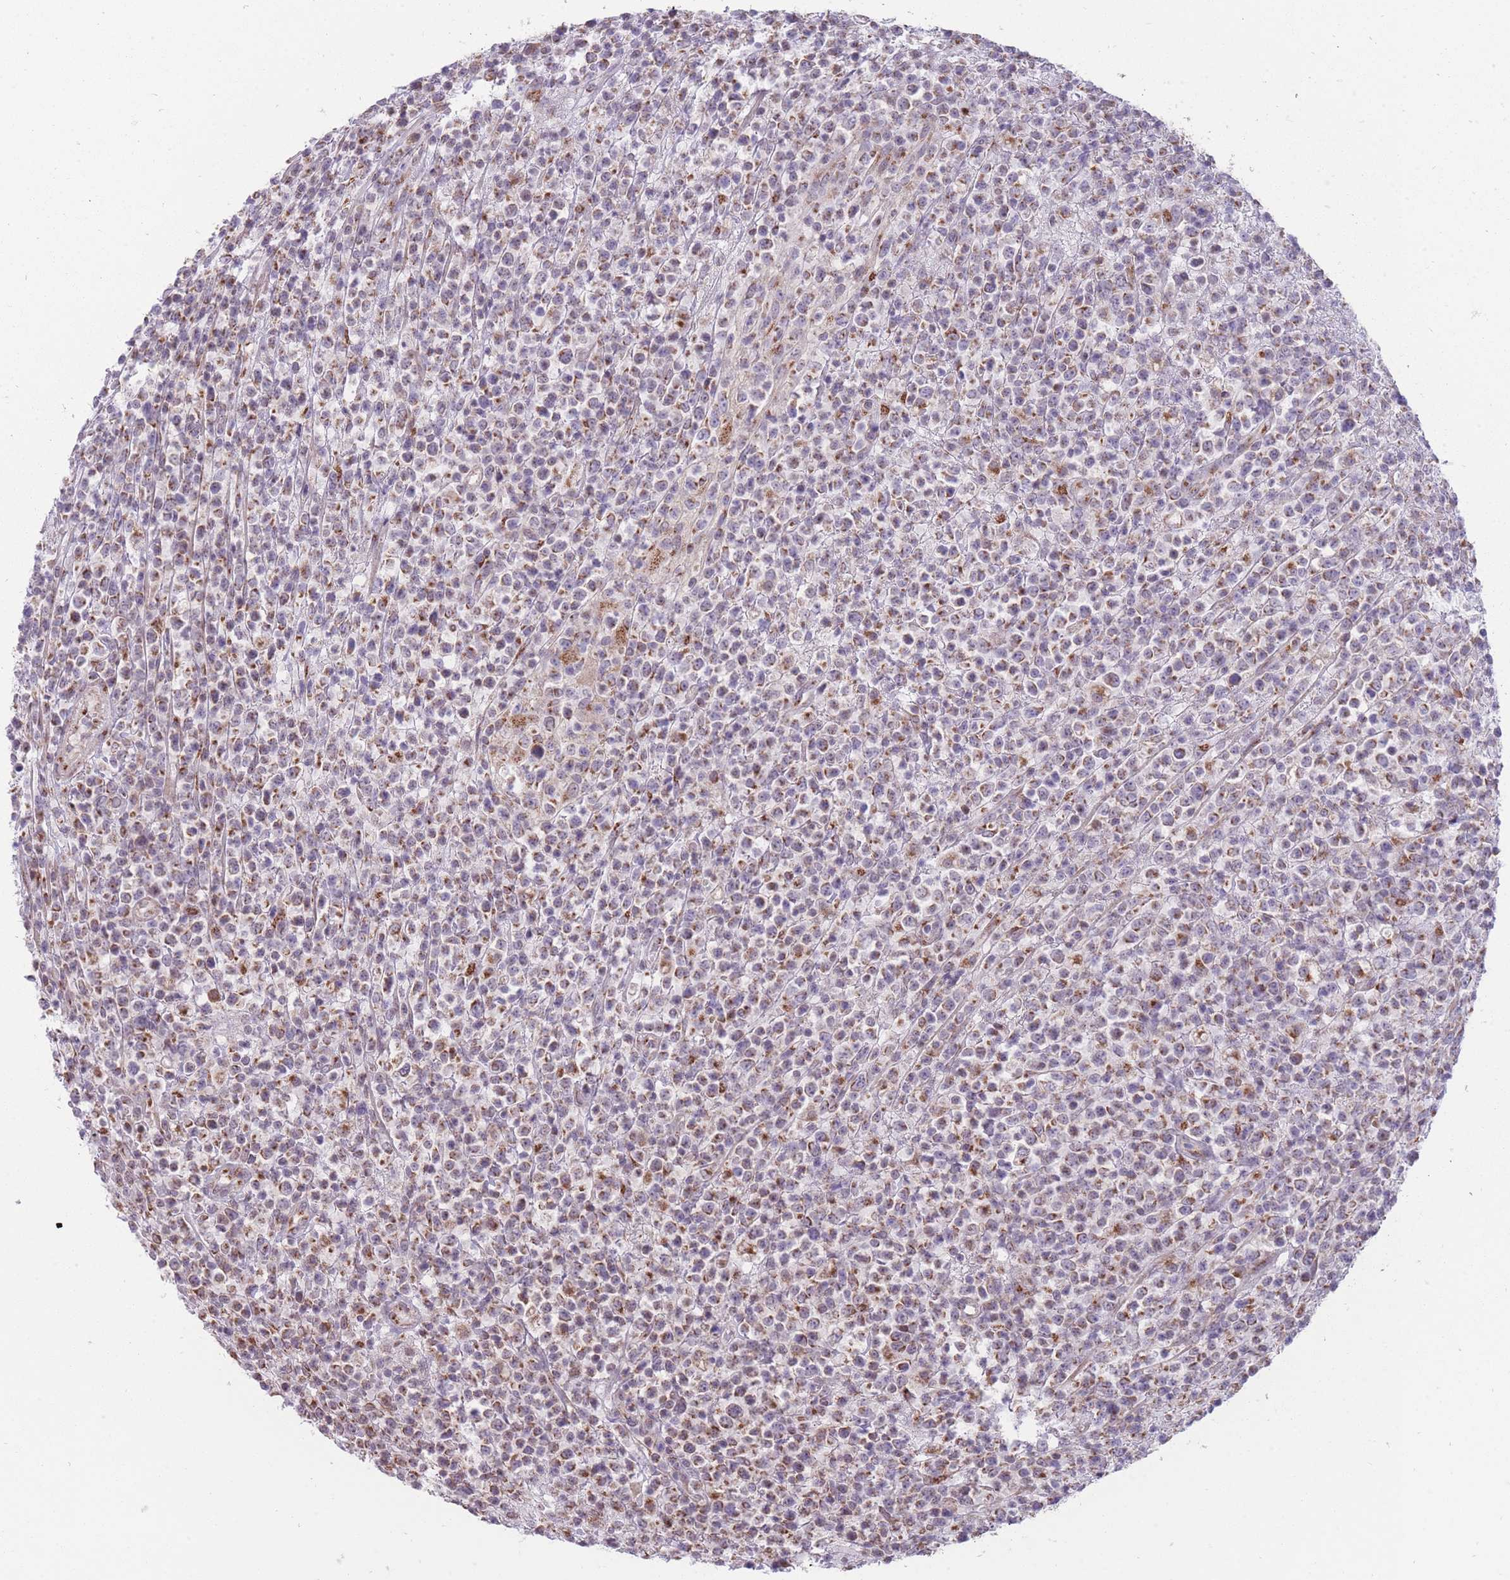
{"staining": {"intensity": "moderate", "quantity": "25%-75%", "location": "cytoplasmic/membranous"}, "tissue": "lymphoma", "cell_type": "Tumor cells", "image_type": "cancer", "snomed": [{"axis": "morphology", "description": "Malignant lymphoma, non-Hodgkin's type, High grade"}, {"axis": "topography", "description": "Colon"}], "caption": "High-grade malignant lymphoma, non-Hodgkin's type stained with immunohistochemistry (IHC) exhibits moderate cytoplasmic/membranous staining in about 25%-75% of tumor cells.", "gene": "NELL1", "patient": {"sex": "female", "age": 53}}